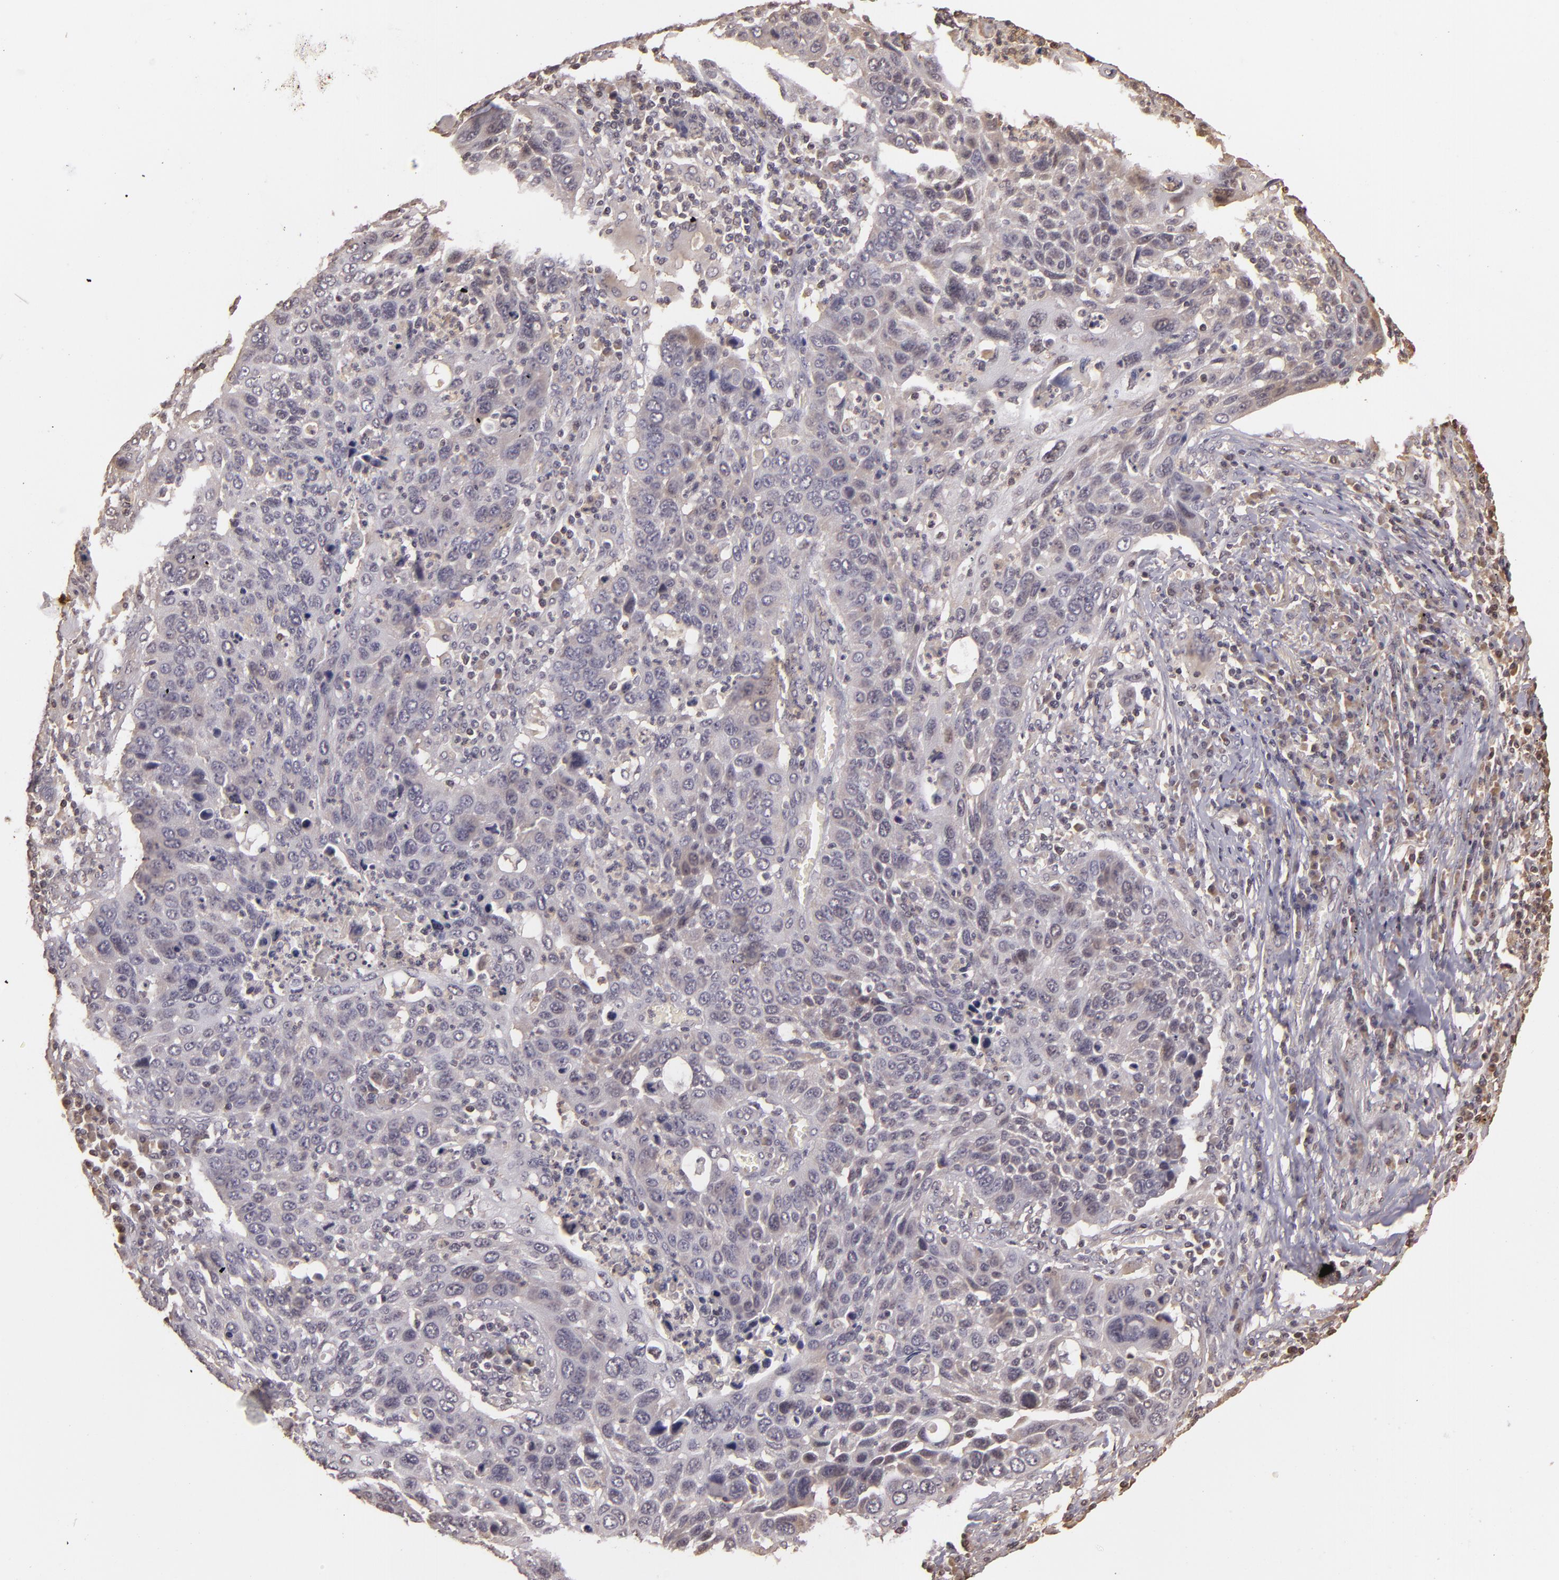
{"staining": {"intensity": "negative", "quantity": "none", "location": "none"}, "tissue": "lung cancer", "cell_type": "Tumor cells", "image_type": "cancer", "snomed": [{"axis": "morphology", "description": "Squamous cell carcinoma, NOS"}, {"axis": "topography", "description": "Lung"}], "caption": "A high-resolution histopathology image shows immunohistochemistry staining of squamous cell carcinoma (lung), which shows no significant expression in tumor cells.", "gene": "ARPC2", "patient": {"sex": "male", "age": 68}}